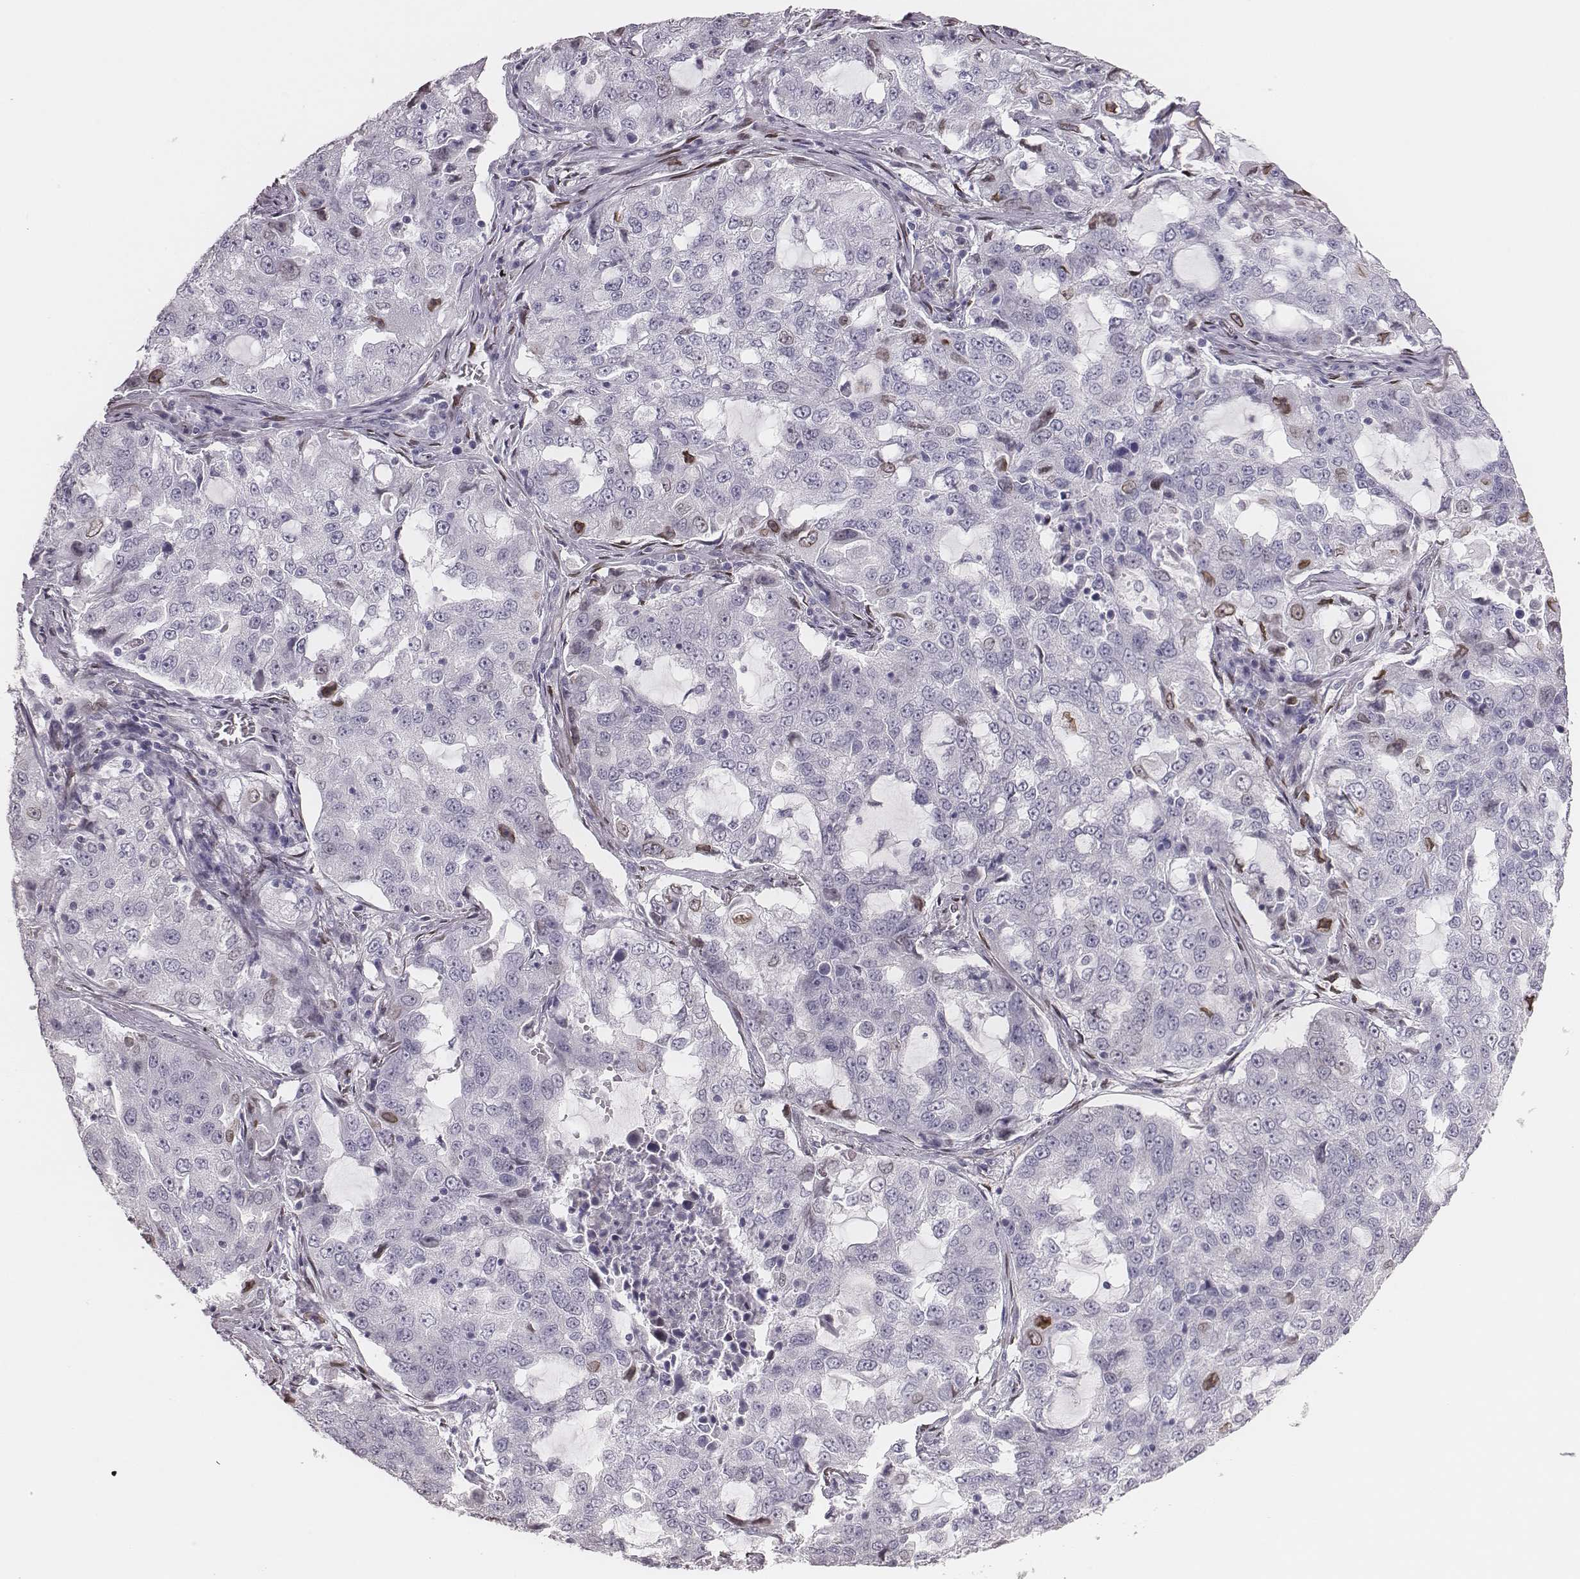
{"staining": {"intensity": "moderate", "quantity": "<25%", "location": "nuclear"}, "tissue": "lung cancer", "cell_type": "Tumor cells", "image_type": "cancer", "snomed": [{"axis": "morphology", "description": "Adenocarcinoma, NOS"}, {"axis": "topography", "description": "Lung"}], "caption": "Protein staining exhibits moderate nuclear positivity in approximately <25% of tumor cells in lung cancer.", "gene": "ADGRF4", "patient": {"sex": "female", "age": 61}}